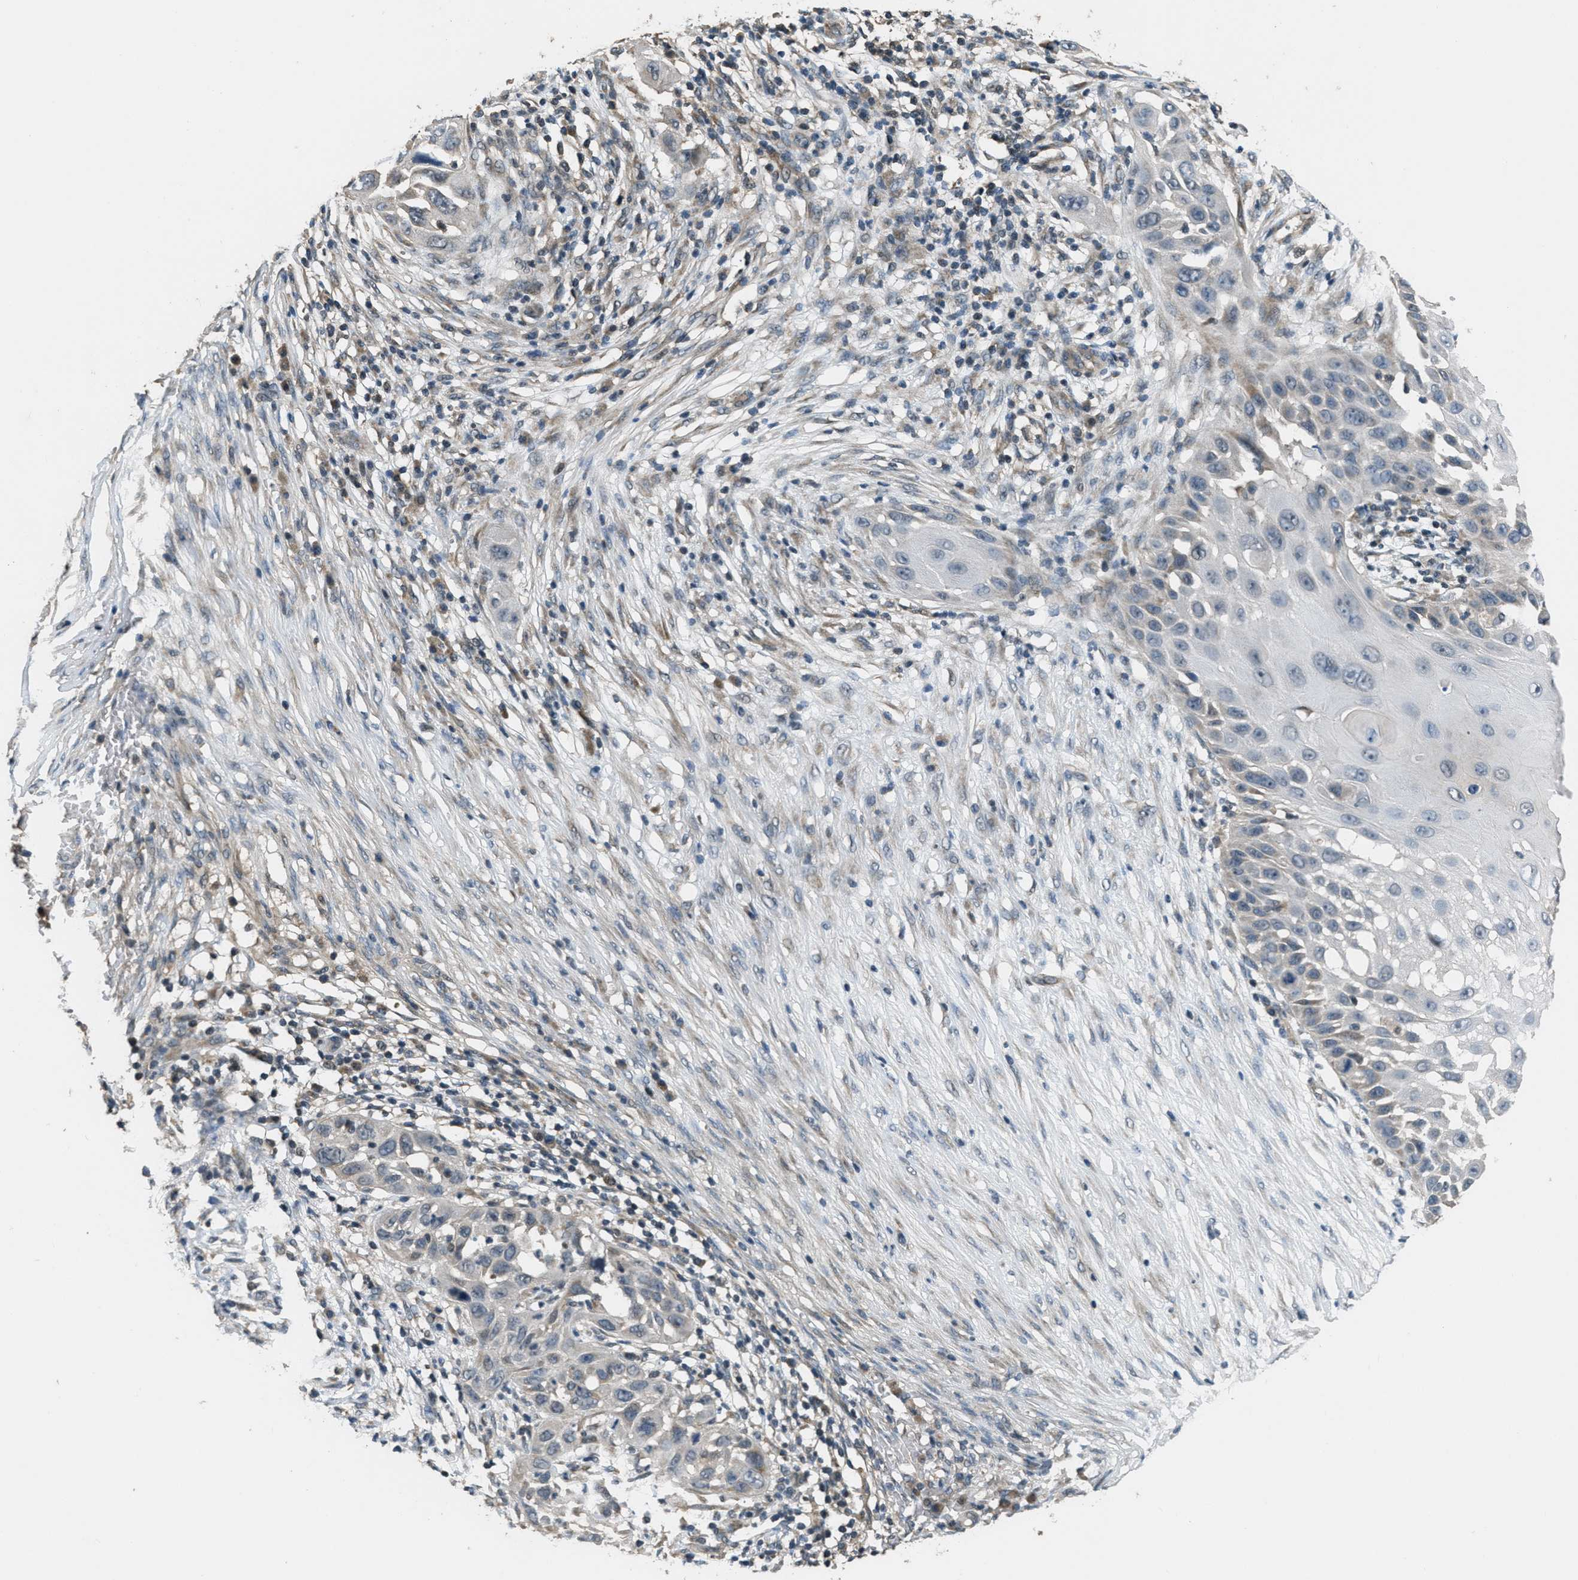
{"staining": {"intensity": "weak", "quantity": "<25%", "location": "cytoplasmic/membranous,nuclear"}, "tissue": "skin cancer", "cell_type": "Tumor cells", "image_type": "cancer", "snomed": [{"axis": "morphology", "description": "Squamous cell carcinoma, NOS"}, {"axis": "topography", "description": "Skin"}], "caption": "This micrograph is of squamous cell carcinoma (skin) stained with immunohistochemistry (IHC) to label a protein in brown with the nuclei are counter-stained blue. There is no expression in tumor cells.", "gene": "NAT1", "patient": {"sex": "female", "age": 44}}